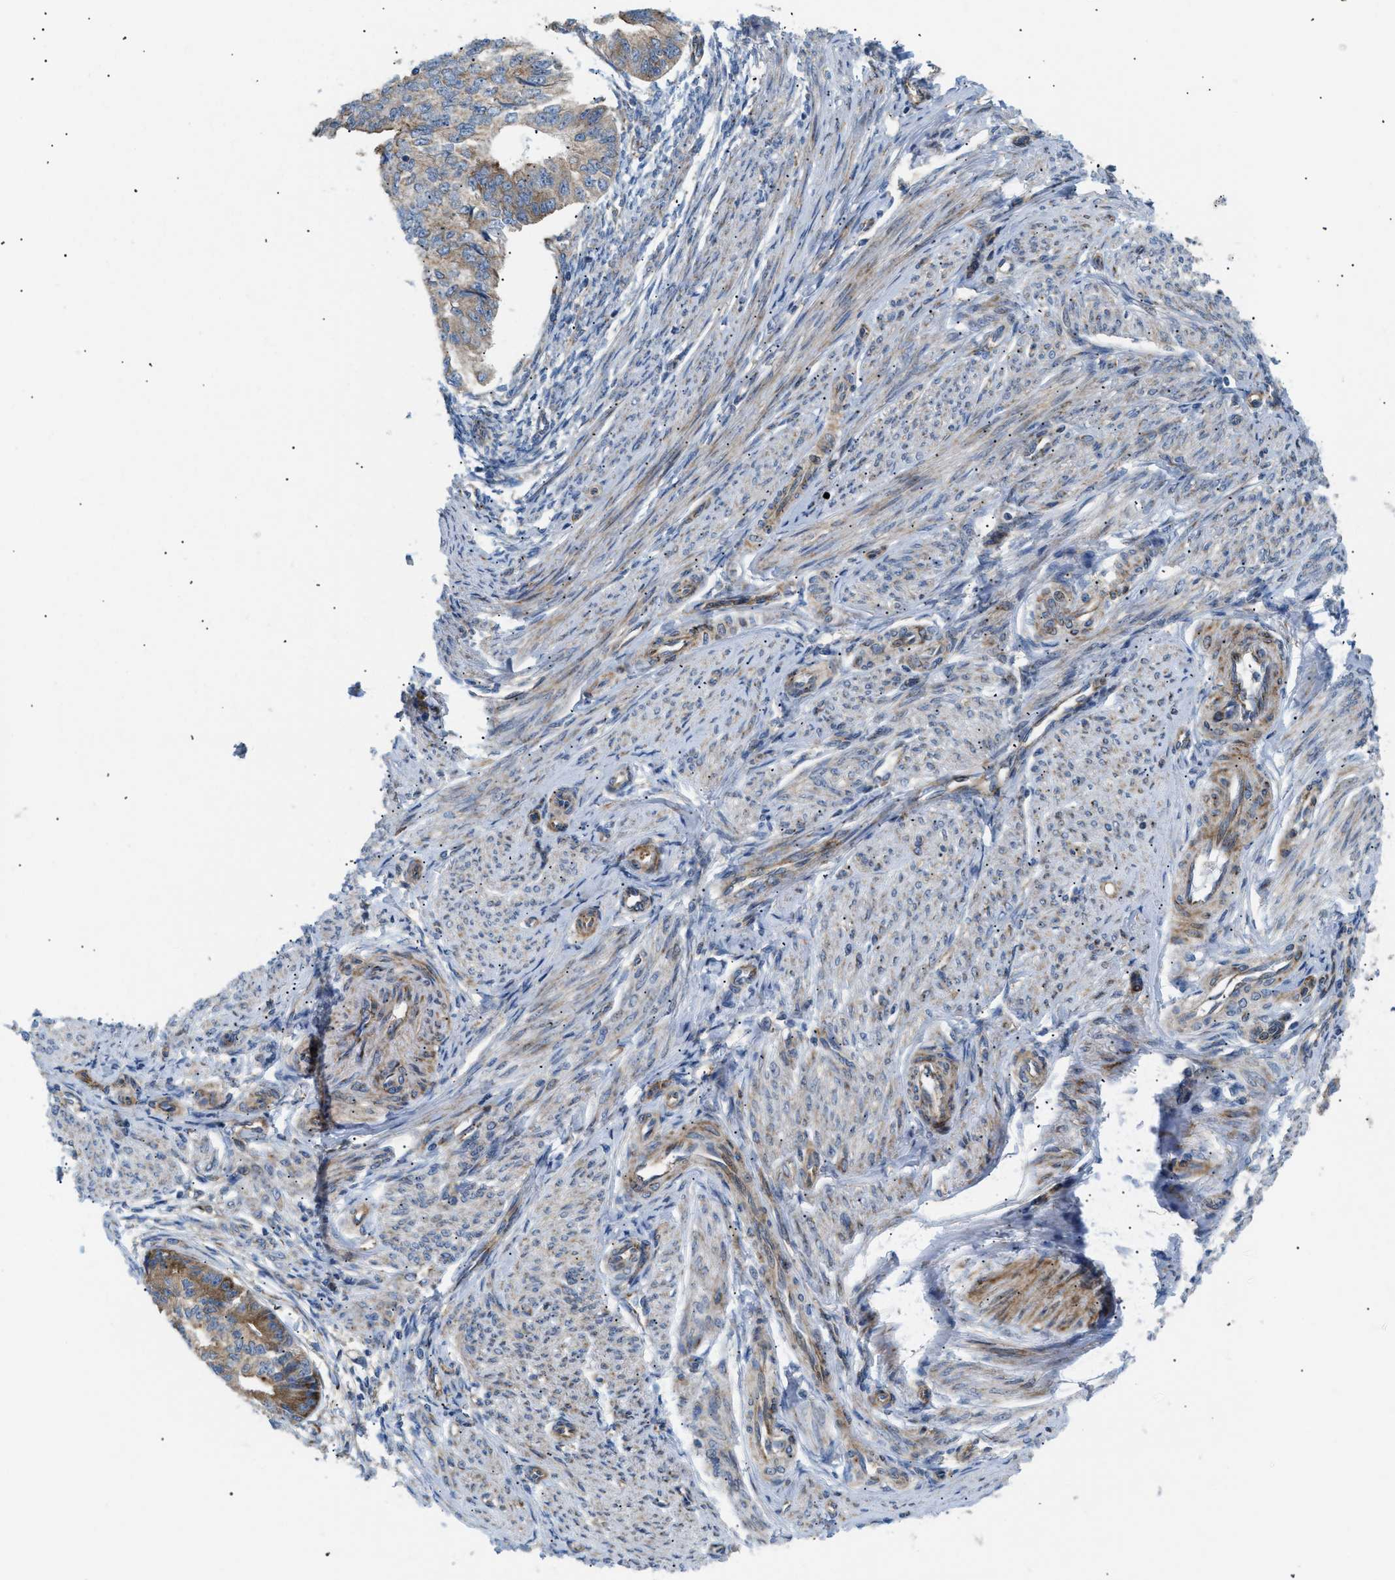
{"staining": {"intensity": "moderate", "quantity": "25%-75%", "location": "cytoplasmic/membranous"}, "tissue": "endometrial cancer", "cell_type": "Tumor cells", "image_type": "cancer", "snomed": [{"axis": "morphology", "description": "Adenocarcinoma, NOS"}, {"axis": "topography", "description": "Endometrium"}], "caption": "Endometrial cancer stained with a brown dye exhibits moderate cytoplasmic/membranous positive positivity in about 25%-75% of tumor cells.", "gene": "DCTN4", "patient": {"sex": "female", "age": 32}}